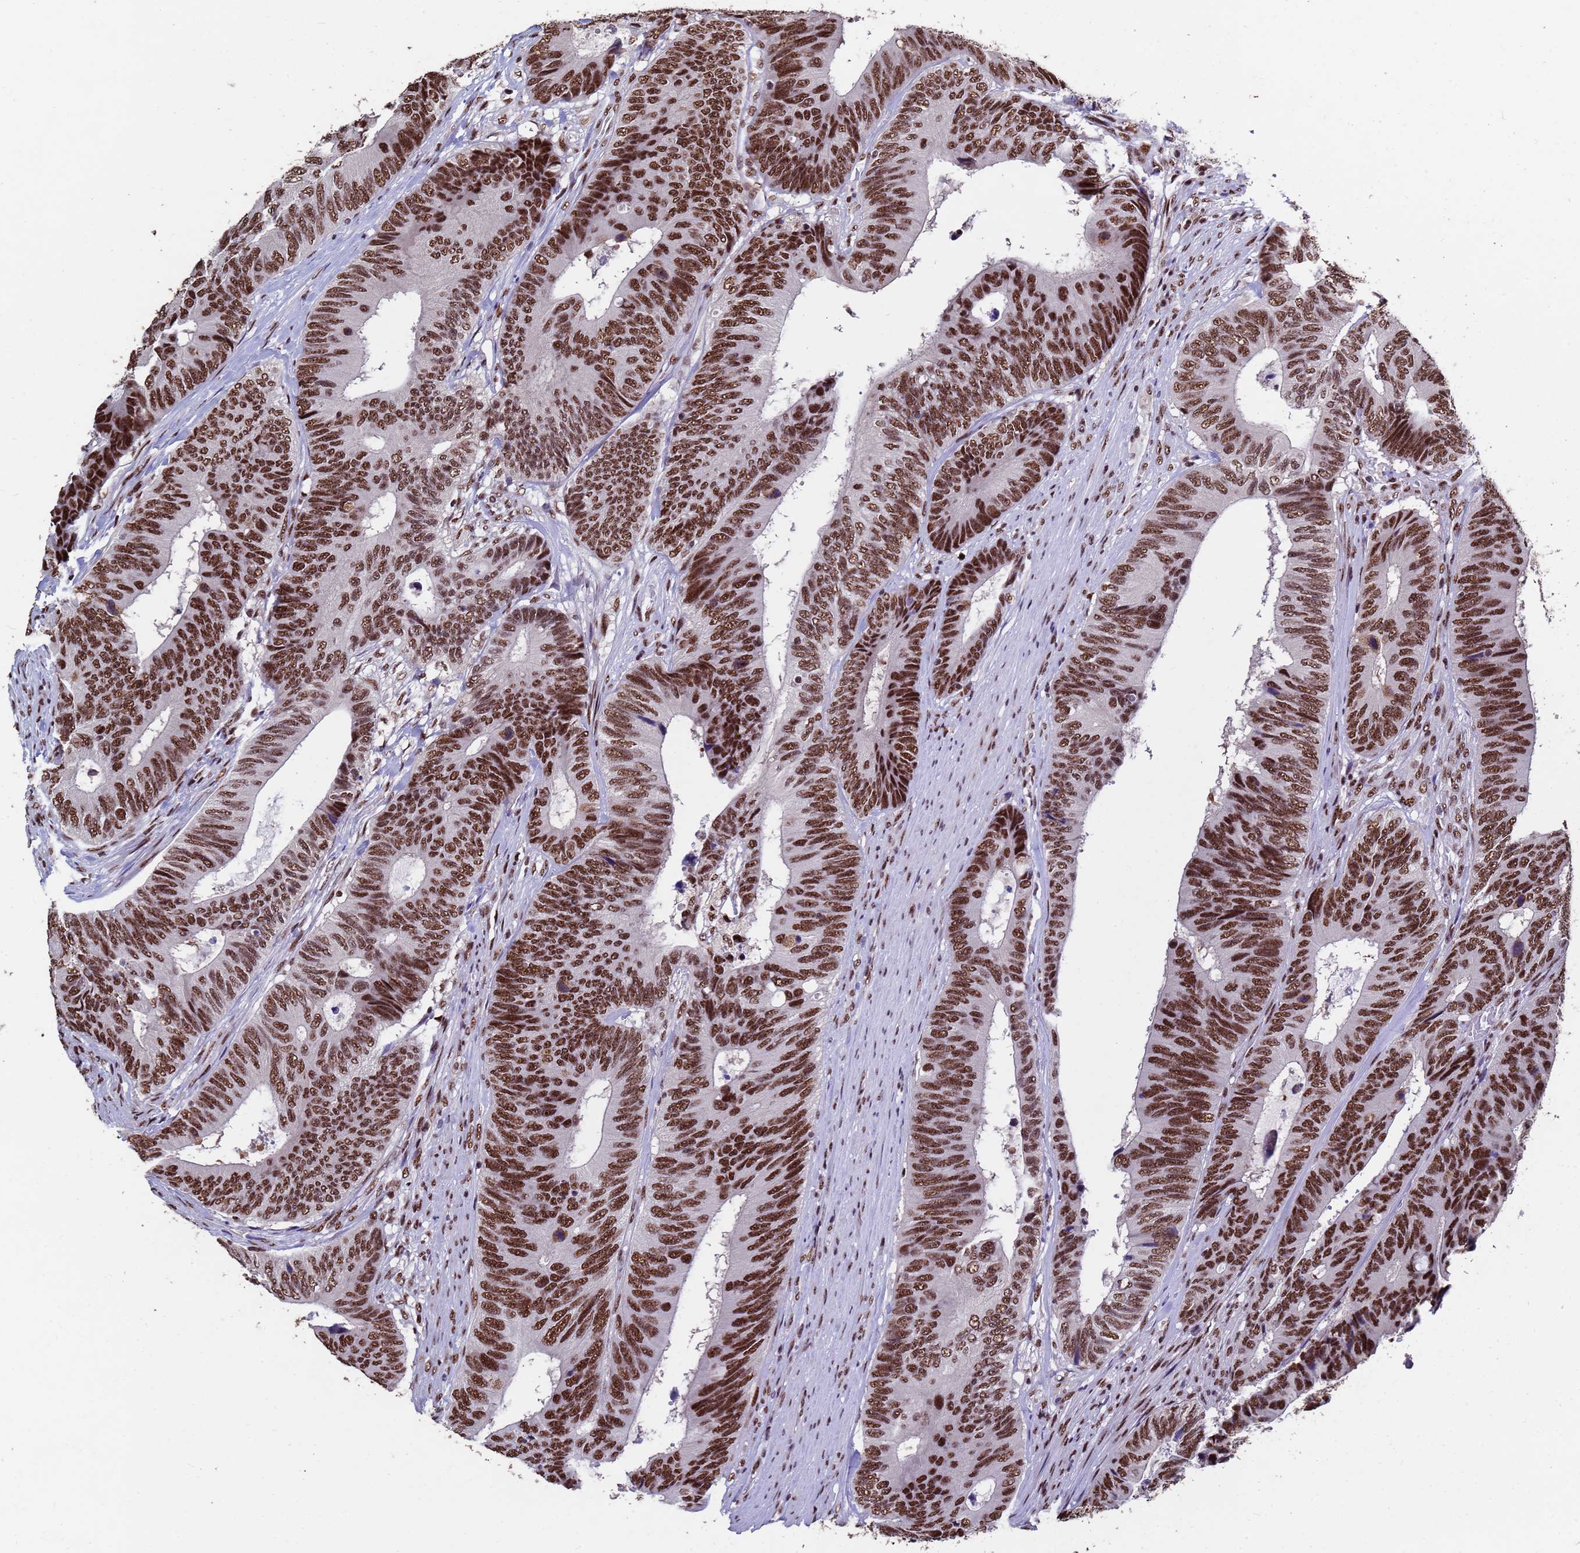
{"staining": {"intensity": "strong", "quantity": ">75%", "location": "nuclear"}, "tissue": "colorectal cancer", "cell_type": "Tumor cells", "image_type": "cancer", "snomed": [{"axis": "morphology", "description": "Adenocarcinoma, NOS"}, {"axis": "topography", "description": "Colon"}], "caption": "Tumor cells exhibit high levels of strong nuclear staining in about >75% of cells in human colorectal adenocarcinoma. The protein is stained brown, and the nuclei are stained in blue (DAB IHC with brightfield microscopy, high magnification).", "gene": "SF3B2", "patient": {"sex": "male", "age": 87}}